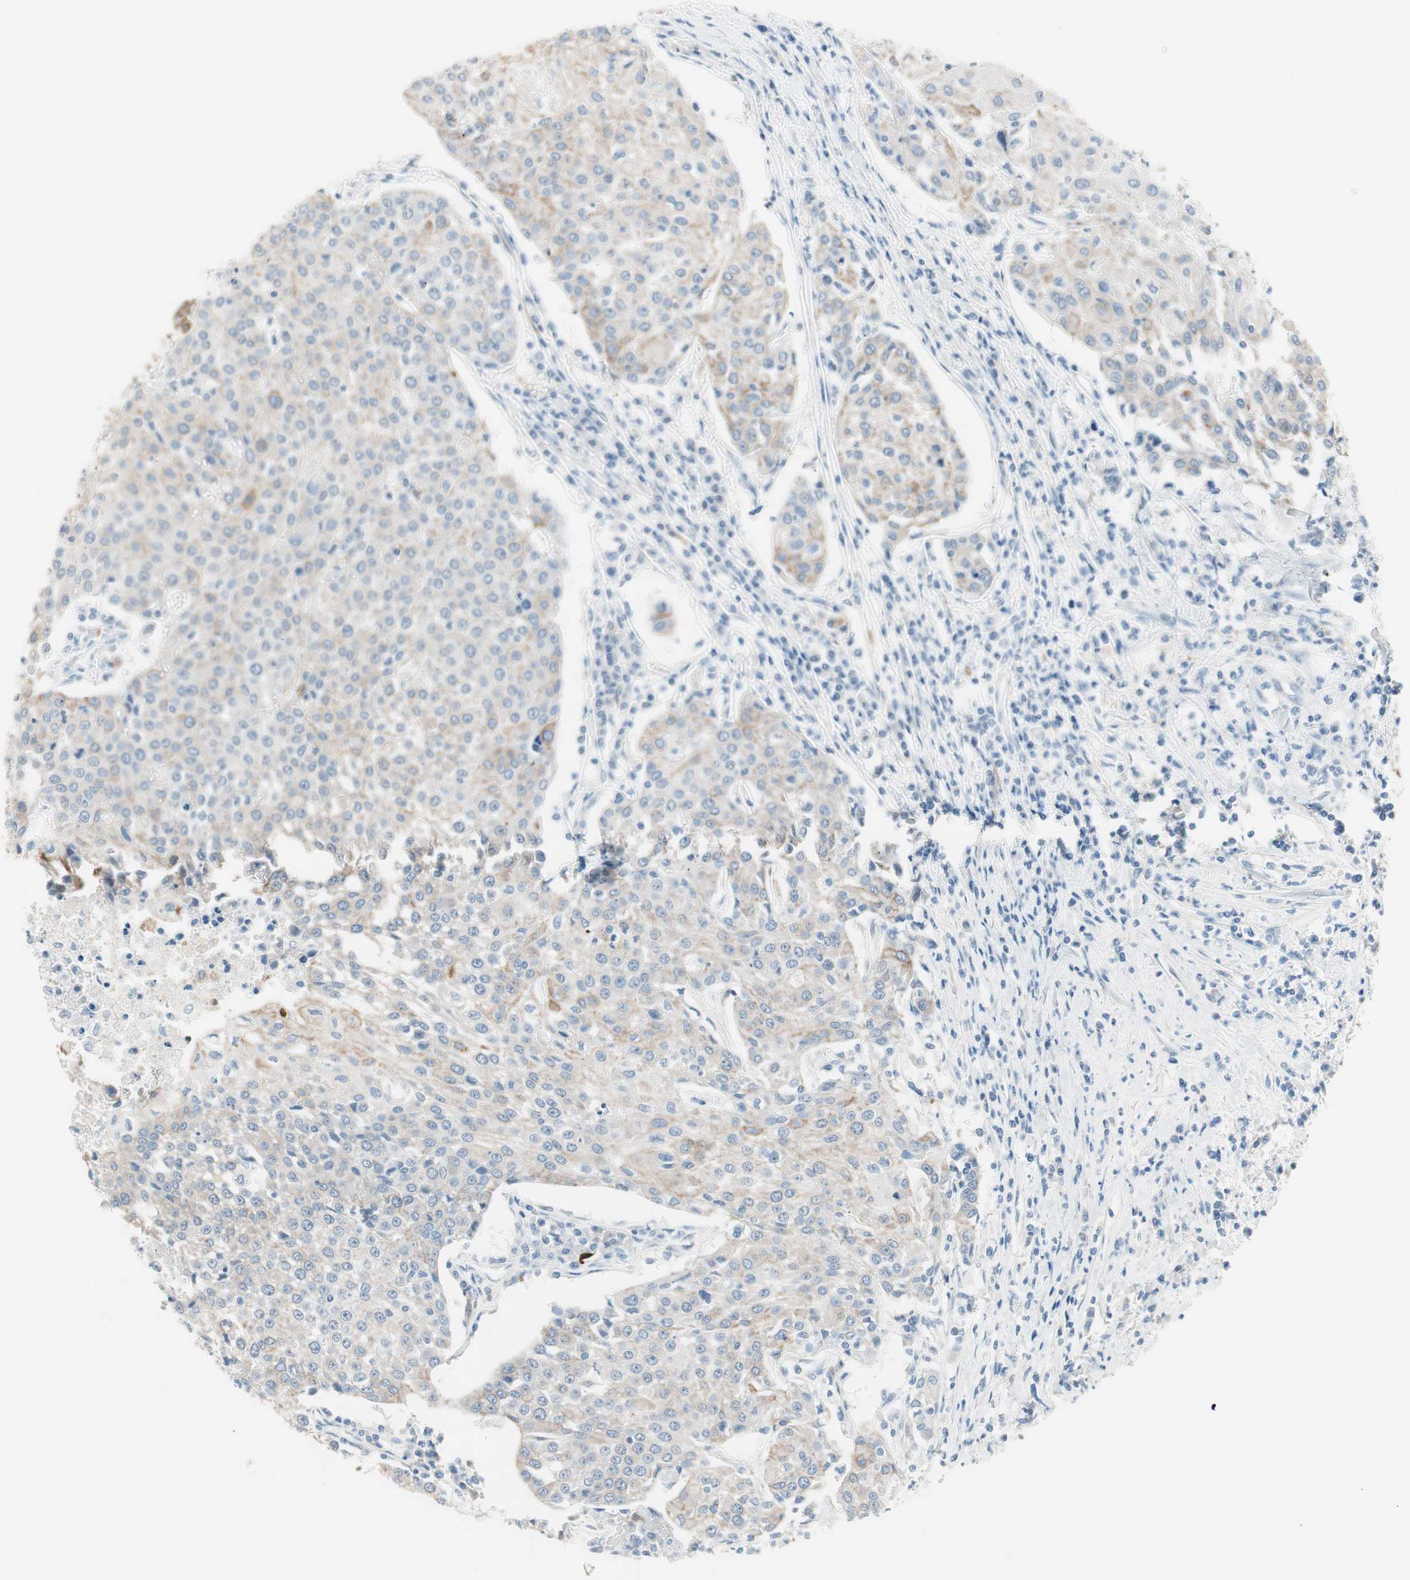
{"staining": {"intensity": "weak", "quantity": "25%-75%", "location": "cytoplasmic/membranous"}, "tissue": "urothelial cancer", "cell_type": "Tumor cells", "image_type": "cancer", "snomed": [{"axis": "morphology", "description": "Urothelial carcinoma, High grade"}, {"axis": "topography", "description": "Urinary bladder"}], "caption": "High-power microscopy captured an IHC photomicrograph of high-grade urothelial carcinoma, revealing weak cytoplasmic/membranous staining in about 25%-75% of tumor cells. (DAB (3,3'-diaminobenzidine) = brown stain, brightfield microscopy at high magnification).", "gene": "GNAO1", "patient": {"sex": "female", "age": 85}}